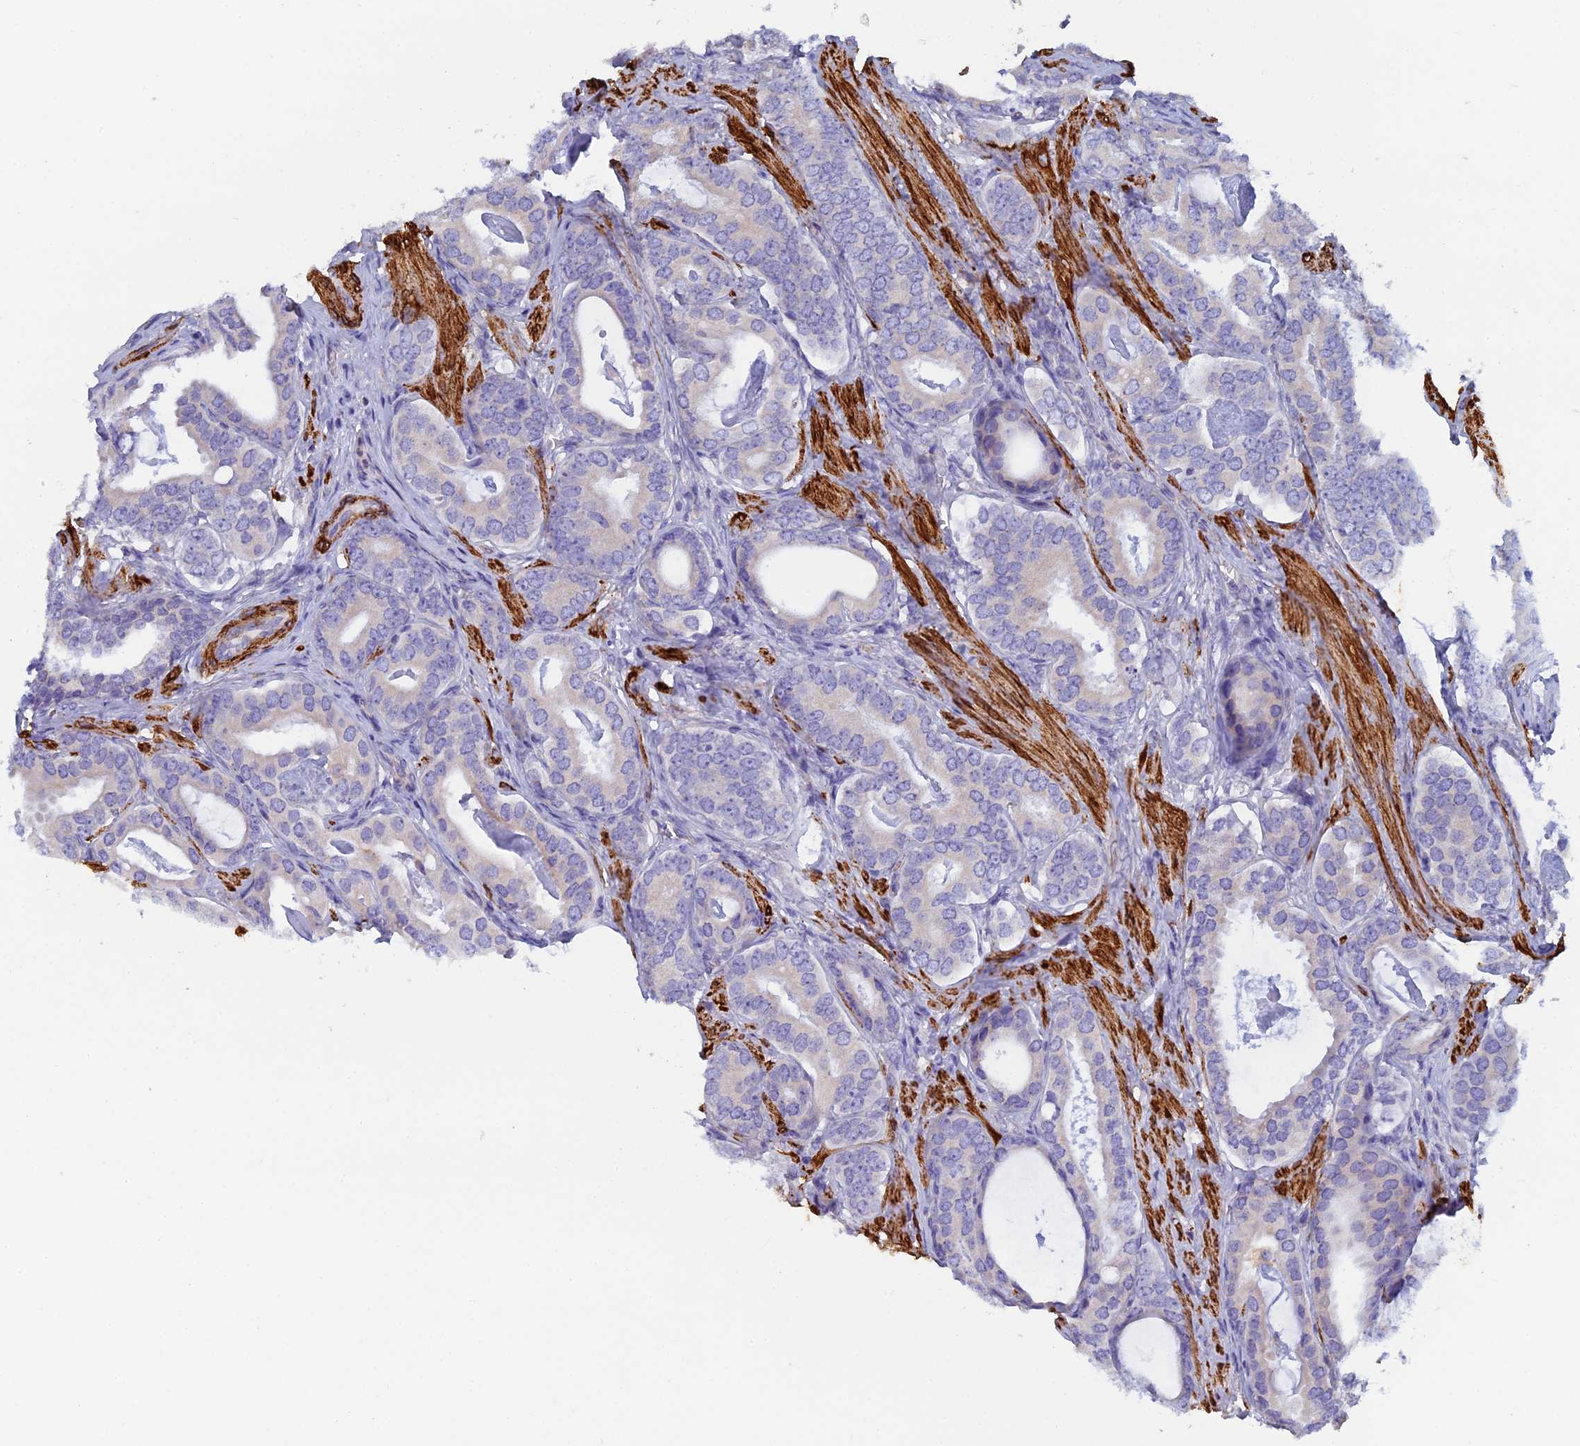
{"staining": {"intensity": "negative", "quantity": "none", "location": "none"}, "tissue": "prostate cancer", "cell_type": "Tumor cells", "image_type": "cancer", "snomed": [{"axis": "morphology", "description": "Adenocarcinoma, Low grade"}, {"axis": "topography", "description": "Prostate"}], "caption": "Tumor cells show no significant protein staining in prostate low-grade adenocarcinoma. (Stains: DAB immunohistochemistry (IHC) with hematoxylin counter stain, Microscopy: brightfield microscopy at high magnification).", "gene": "PCDHA8", "patient": {"sex": "male", "age": 71}}